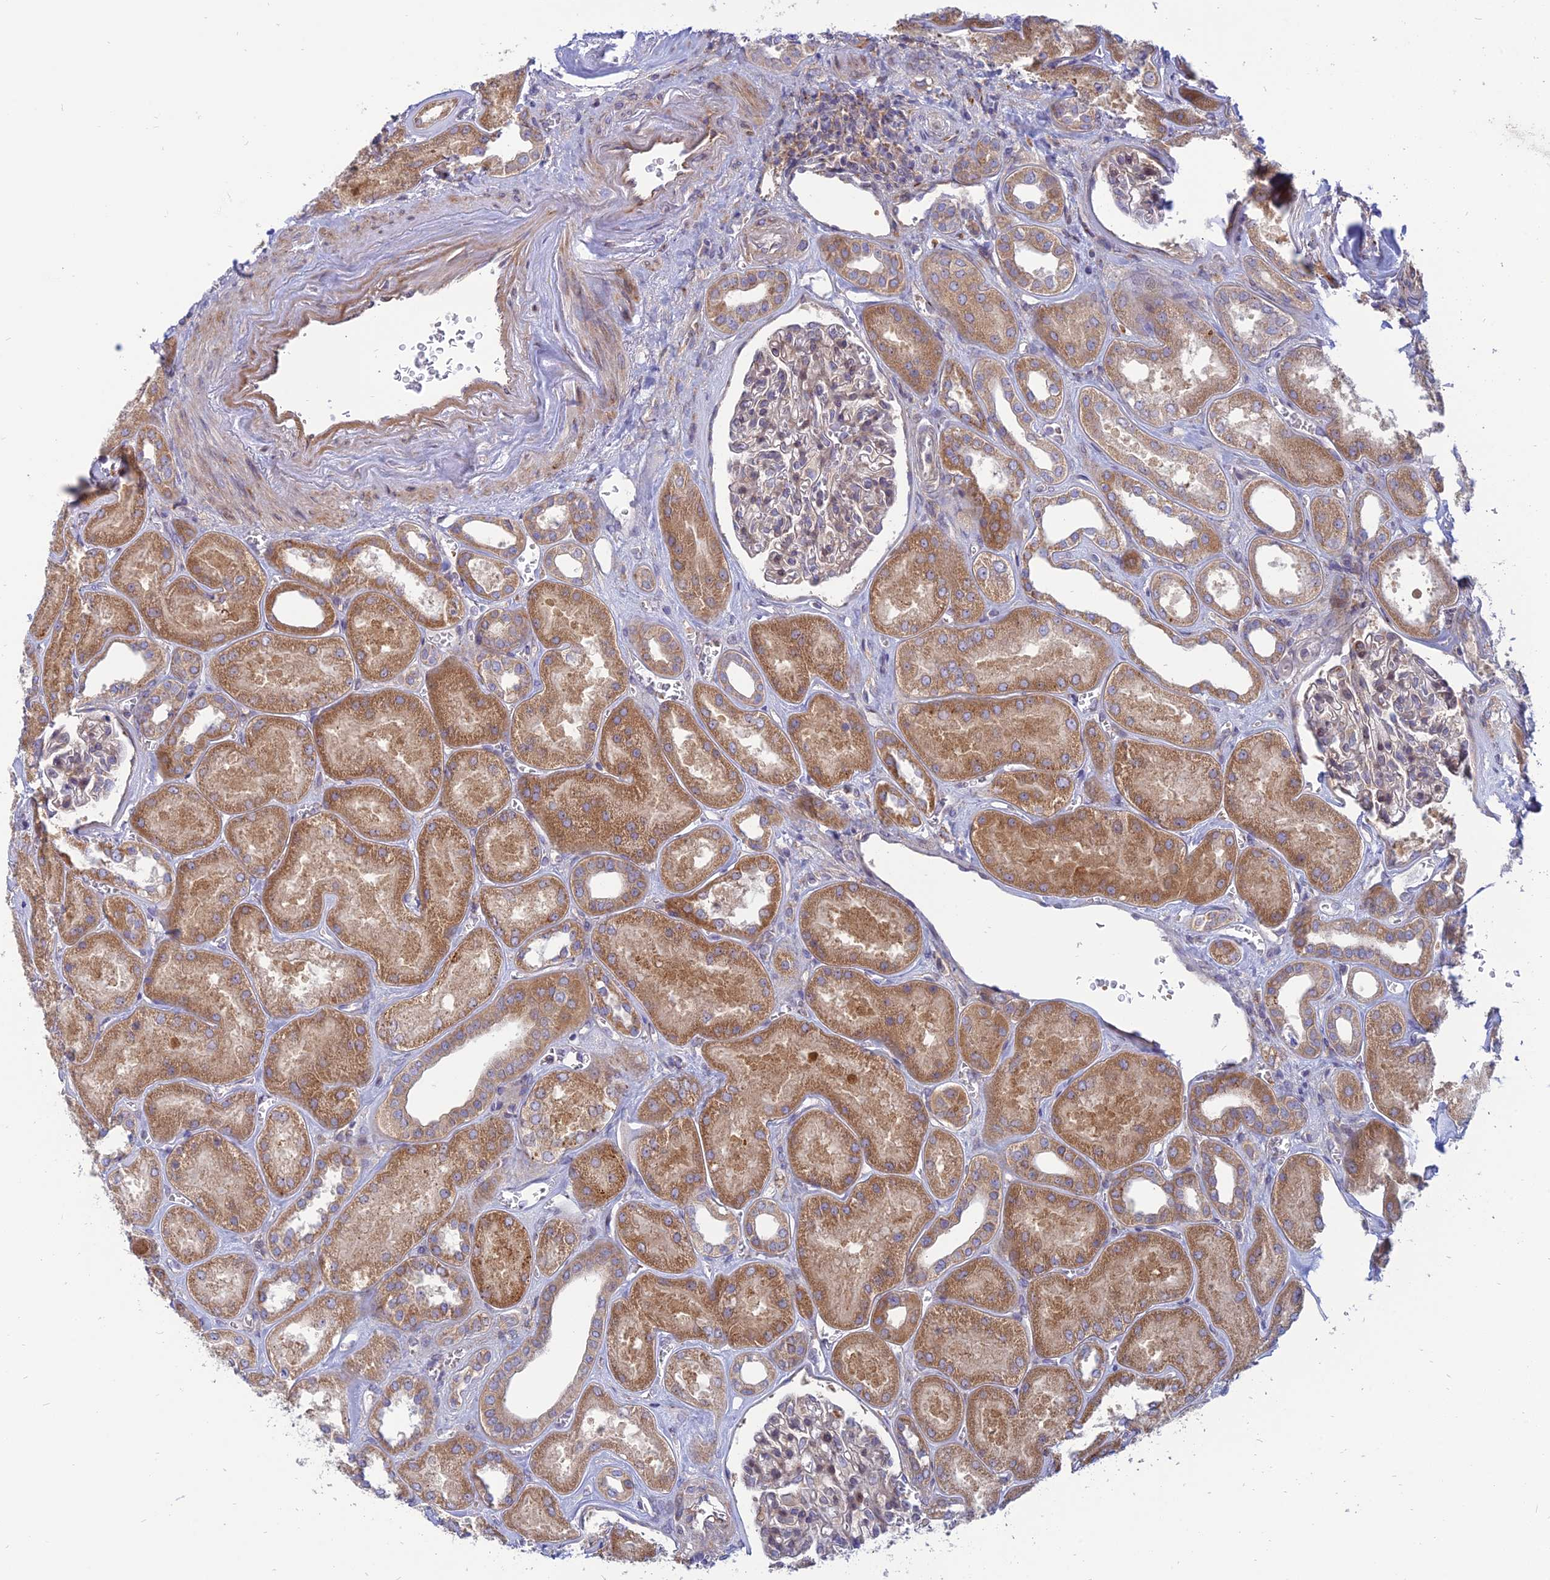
{"staining": {"intensity": "weak", "quantity": "25%-75%", "location": "cytoplasmic/membranous"}, "tissue": "kidney", "cell_type": "Cells in glomeruli", "image_type": "normal", "snomed": [{"axis": "morphology", "description": "Normal tissue, NOS"}, {"axis": "morphology", "description": "Adenocarcinoma, NOS"}, {"axis": "topography", "description": "Kidney"}], "caption": "Kidney stained with a brown dye reveals weak cytoplasmic/membranous positive expression in about 25%-75% of cells in glomeruli.", "gene": "PHKA2", "patient": {"sex": "female", "age": 68}}